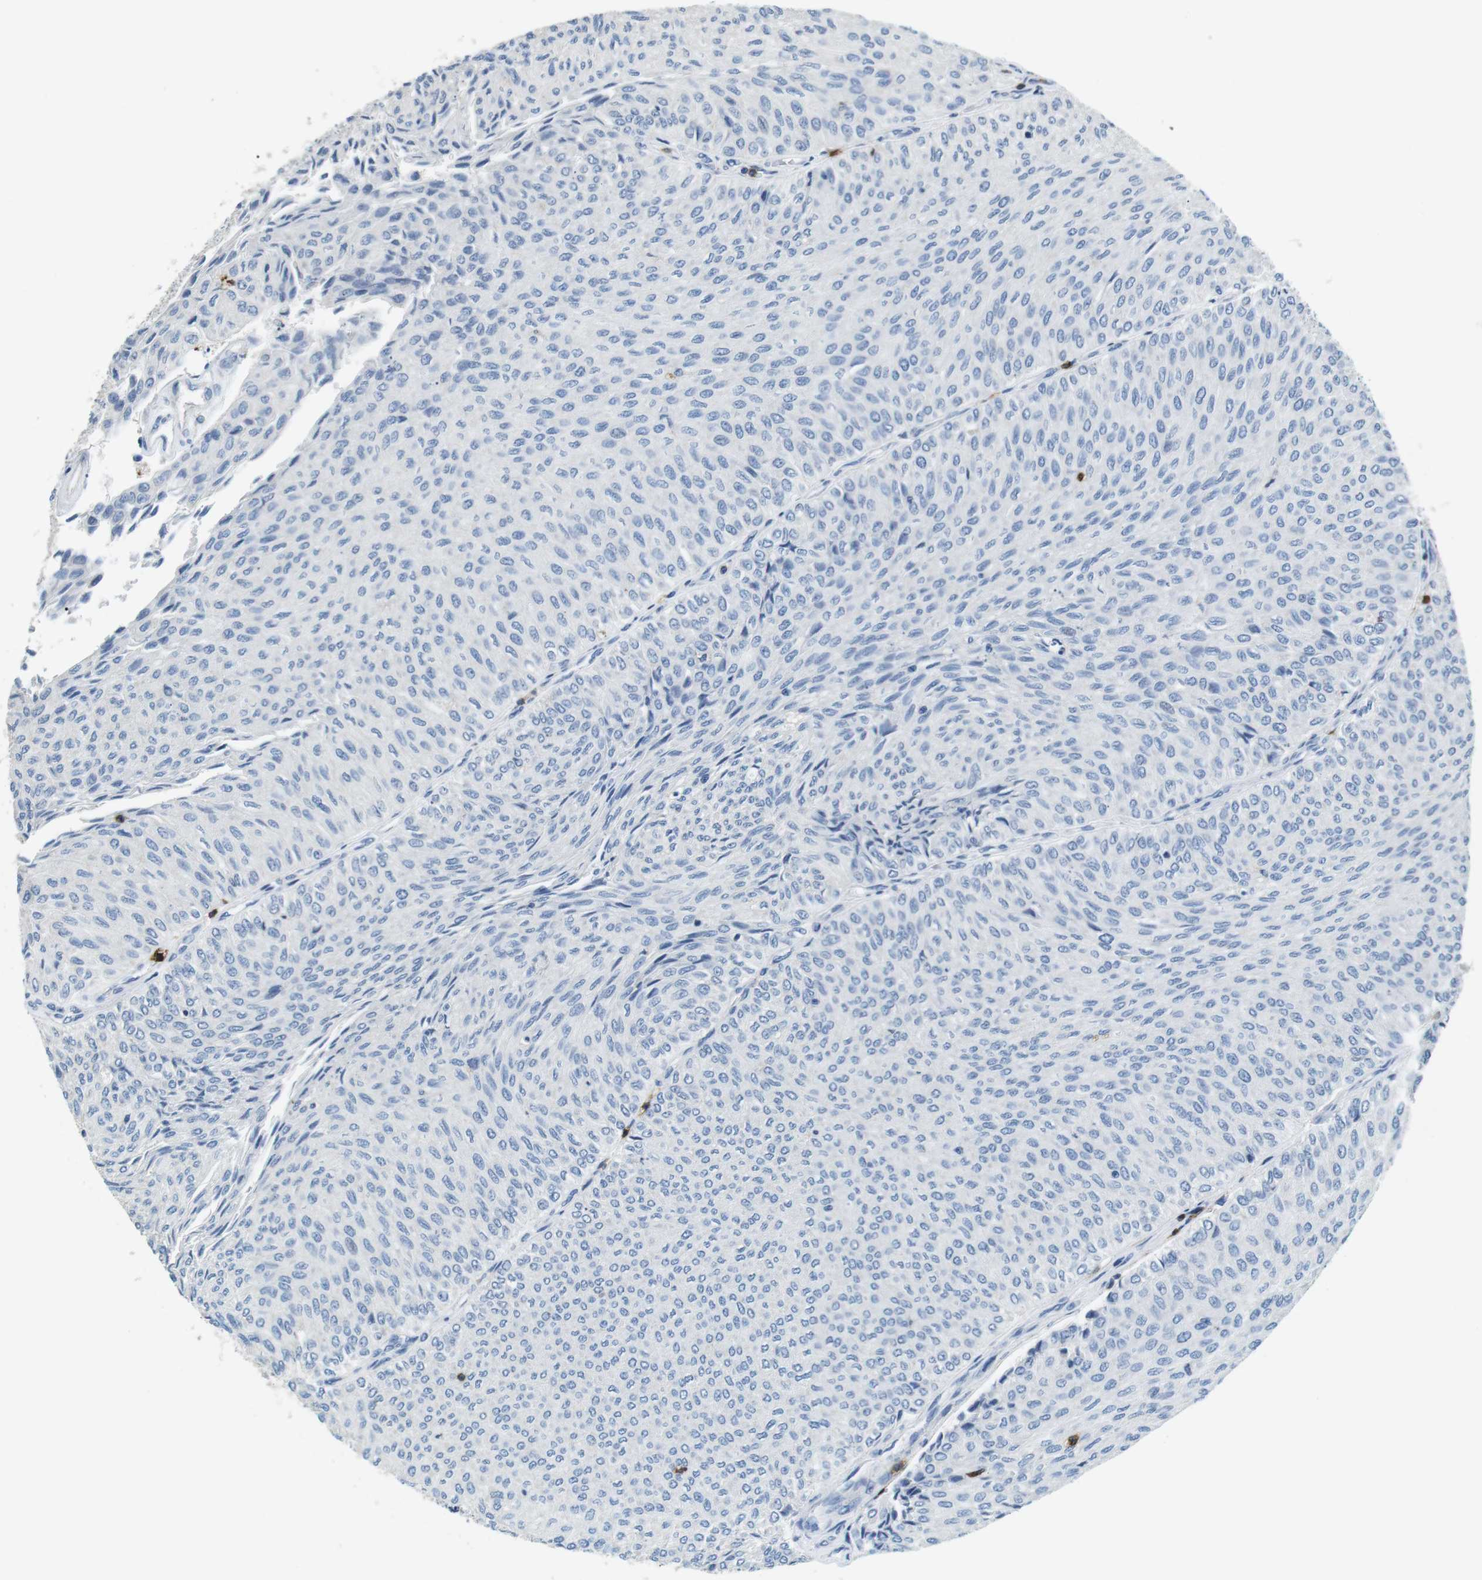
{"staining": {"intensity": "negative", "quantity": "none", "location": "none"}, "tissue": "urothelial cancer", "cell_type": "Tumor cells", "image_type": "cancer", "snomed": [{"axis": "morphology", "description": "Urothelial carcinoma, Low grade"}, {"axis": "topography", "description": "Urinary bladder"}], "caption": "Tumor cells show no significant protein positivity in low-grade urothelial carcinoma.", "gene": "CD6", "patient": {"sex": "male", "age": 78}}